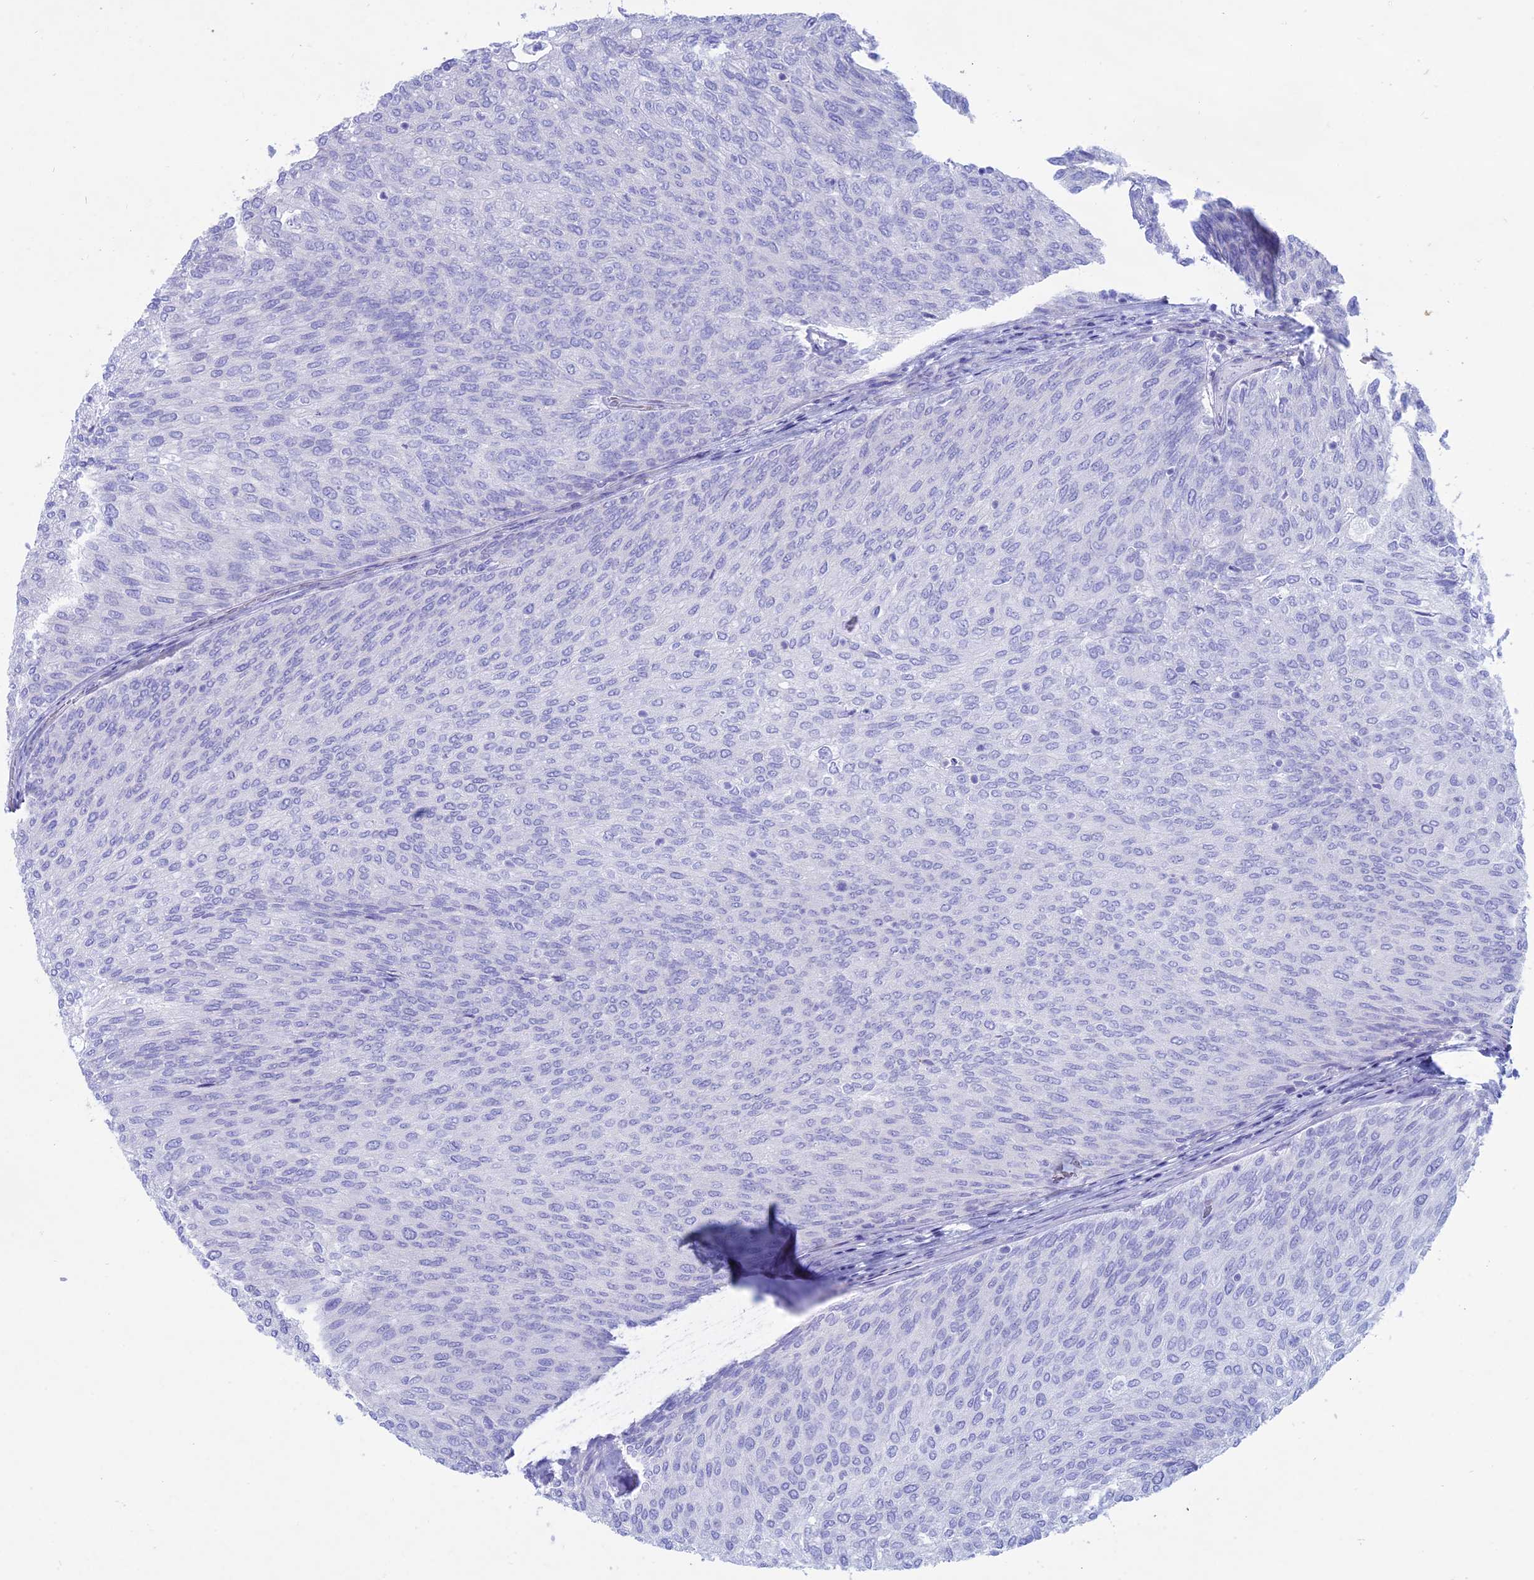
{"staining": {"intensity": "negative", "quantity": "none", "location": "none"}, "tissue": "urothelial cancer", "cell_type": "Tumor cells", "image_type": "cancer", "snomed": [{"axis": "morphology", "description": "Urothelial carcinoma, Low grade"}, {"axis": "topography", "description": "Urinary bladder"}], "caption": "Tumor cells are negative for protein expression in human urothelial carcinoma (low-grade).", "gene": "OR2AE1", "patient": {"sex": "female", "age": 79}}